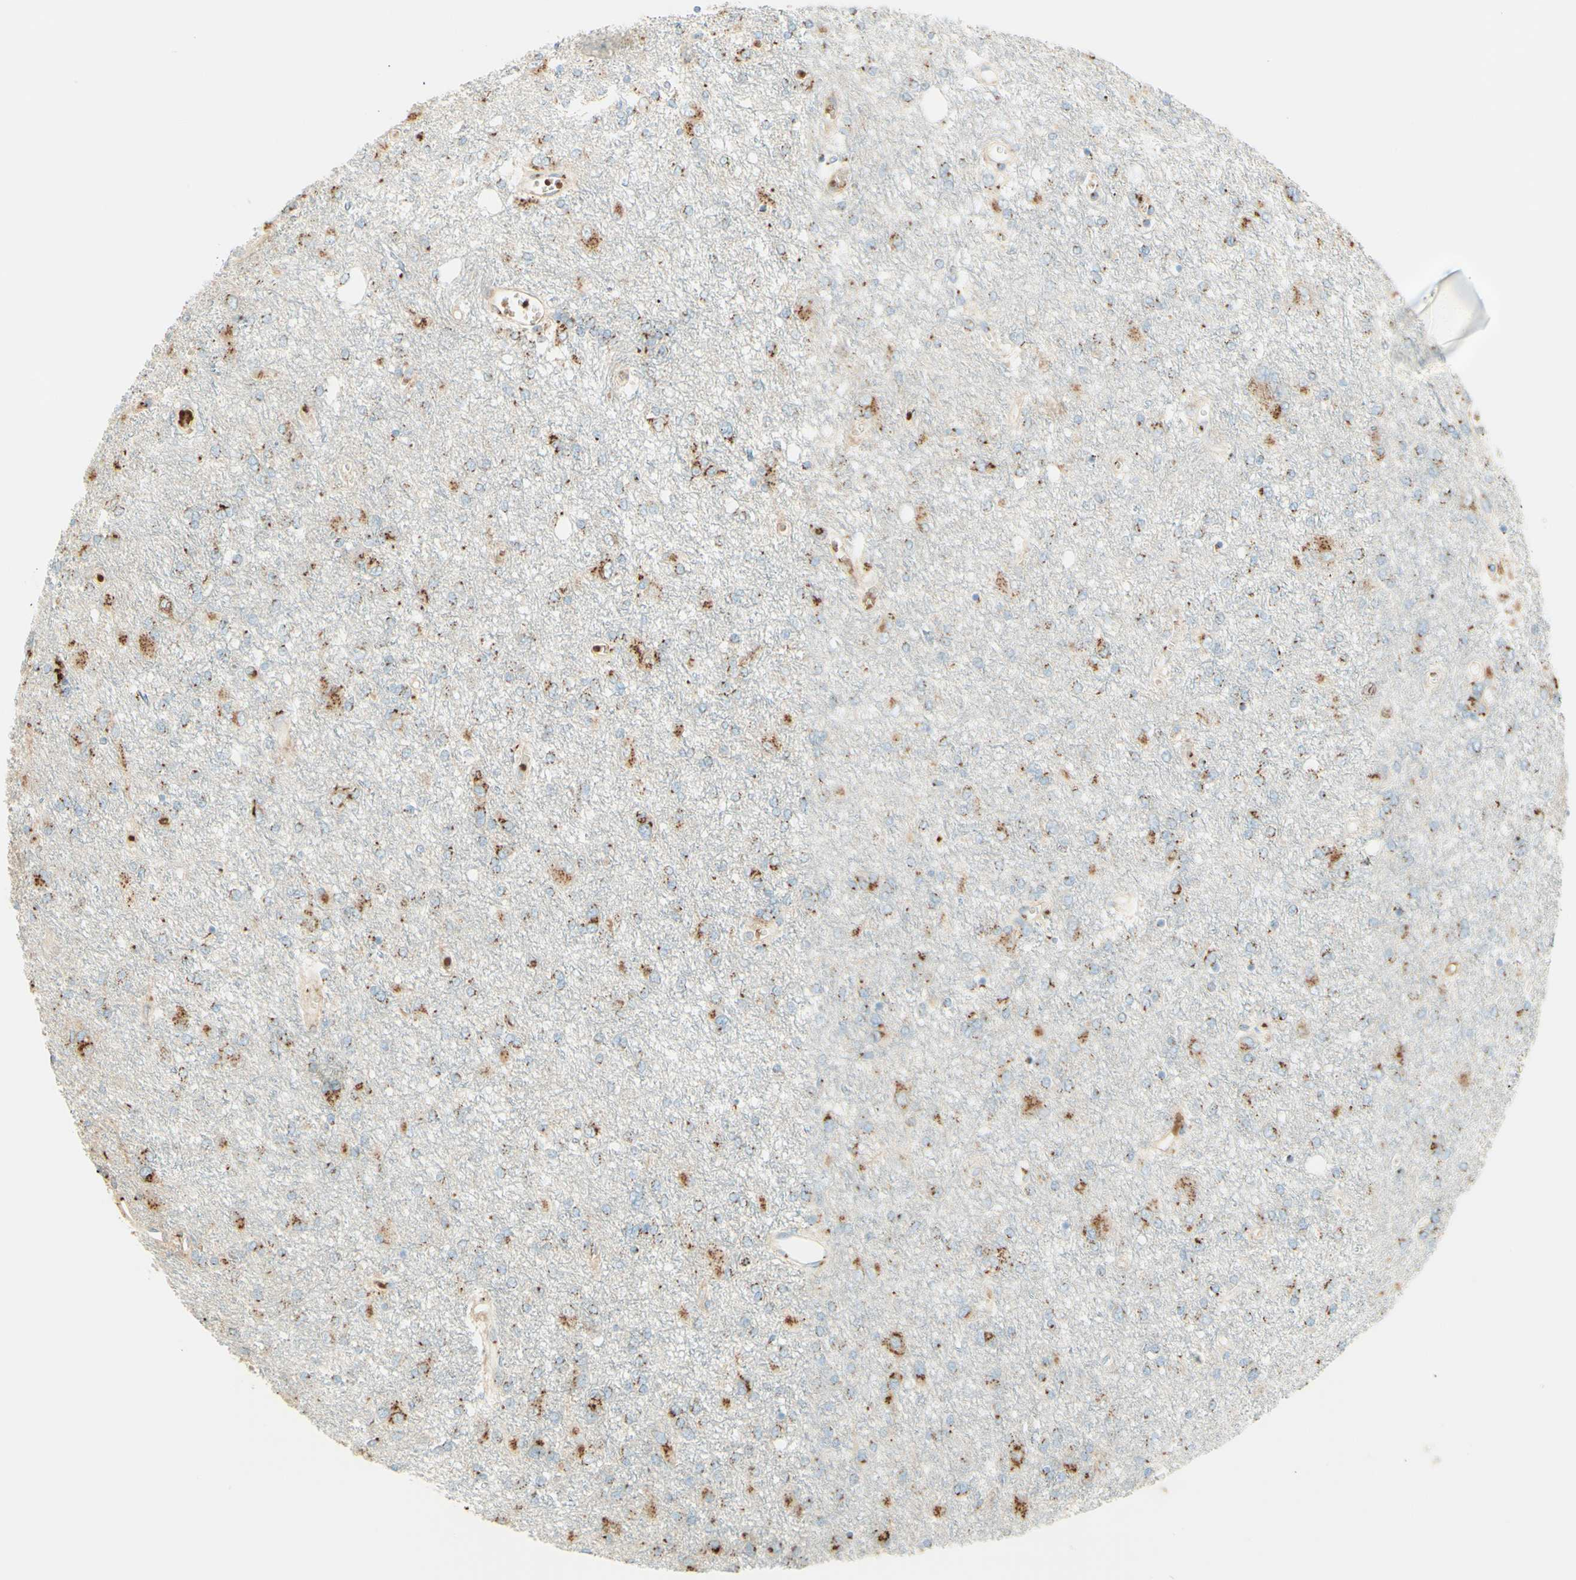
{"staining": {"intensity": "strong", "quantity": "25%-75%", "location": "cytoplasmic/membranous"}, "tissue": "glioma", "cell_type": "Tumor cells", "image_type": "cancer", "snomed": [{"axis": "morphology", "description": "Glioma, malignant, High grade"}, {"axis": "topography", "description": "Brain"}], "caption": "A micrograph showing strong cytoplasmic/membranous expression in about 25%-75% of tumor cells in malignant high-grade glioma, as visualized by brown immunohistochemical staining.", "gene": "GOLGB1", "patient": {"sex": "female", "age": 59}}